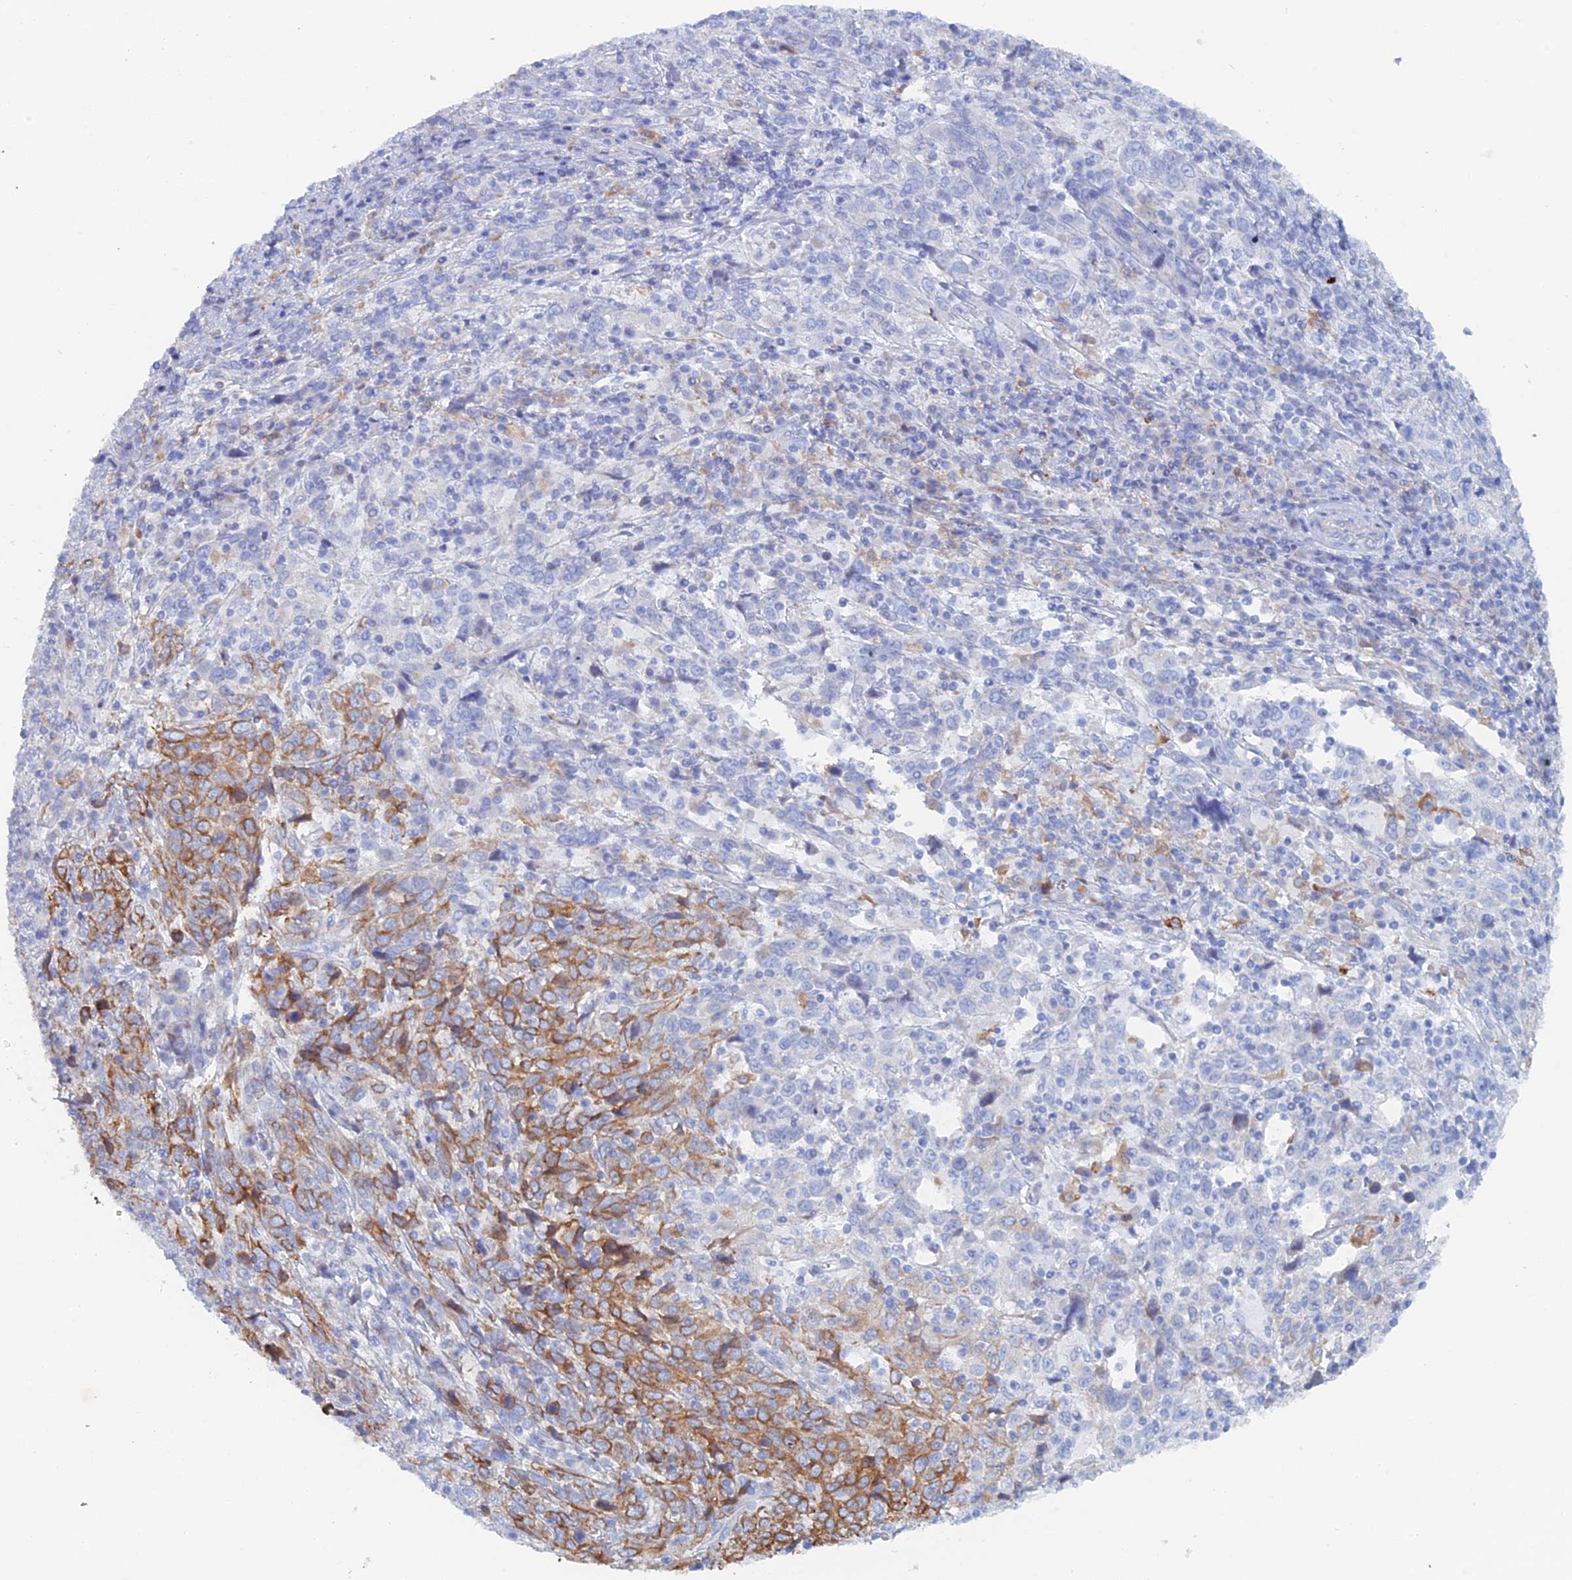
{"staining": {"intensity": "moderate", "quantity": "<25%", "location": "cytoplasmic/membranous"}, "tissue": "cervical cancer", "cell_type": "Tumor cells", "image_type": "cancer", "snomed": [{"axis": "morphology", "description": "Squamous cell carcinoma, NOS"}, {"axis": "topography", "description": "Cervix"}], "caption": "Cervical squamous cell carcinoma was stained to show a protein in brown. There is low levels of moderate cytoplasmic/membranous expression in about <25% of tumor cells.", "gene": "COG7", "patient": {"sex": "female", "age": 46}}